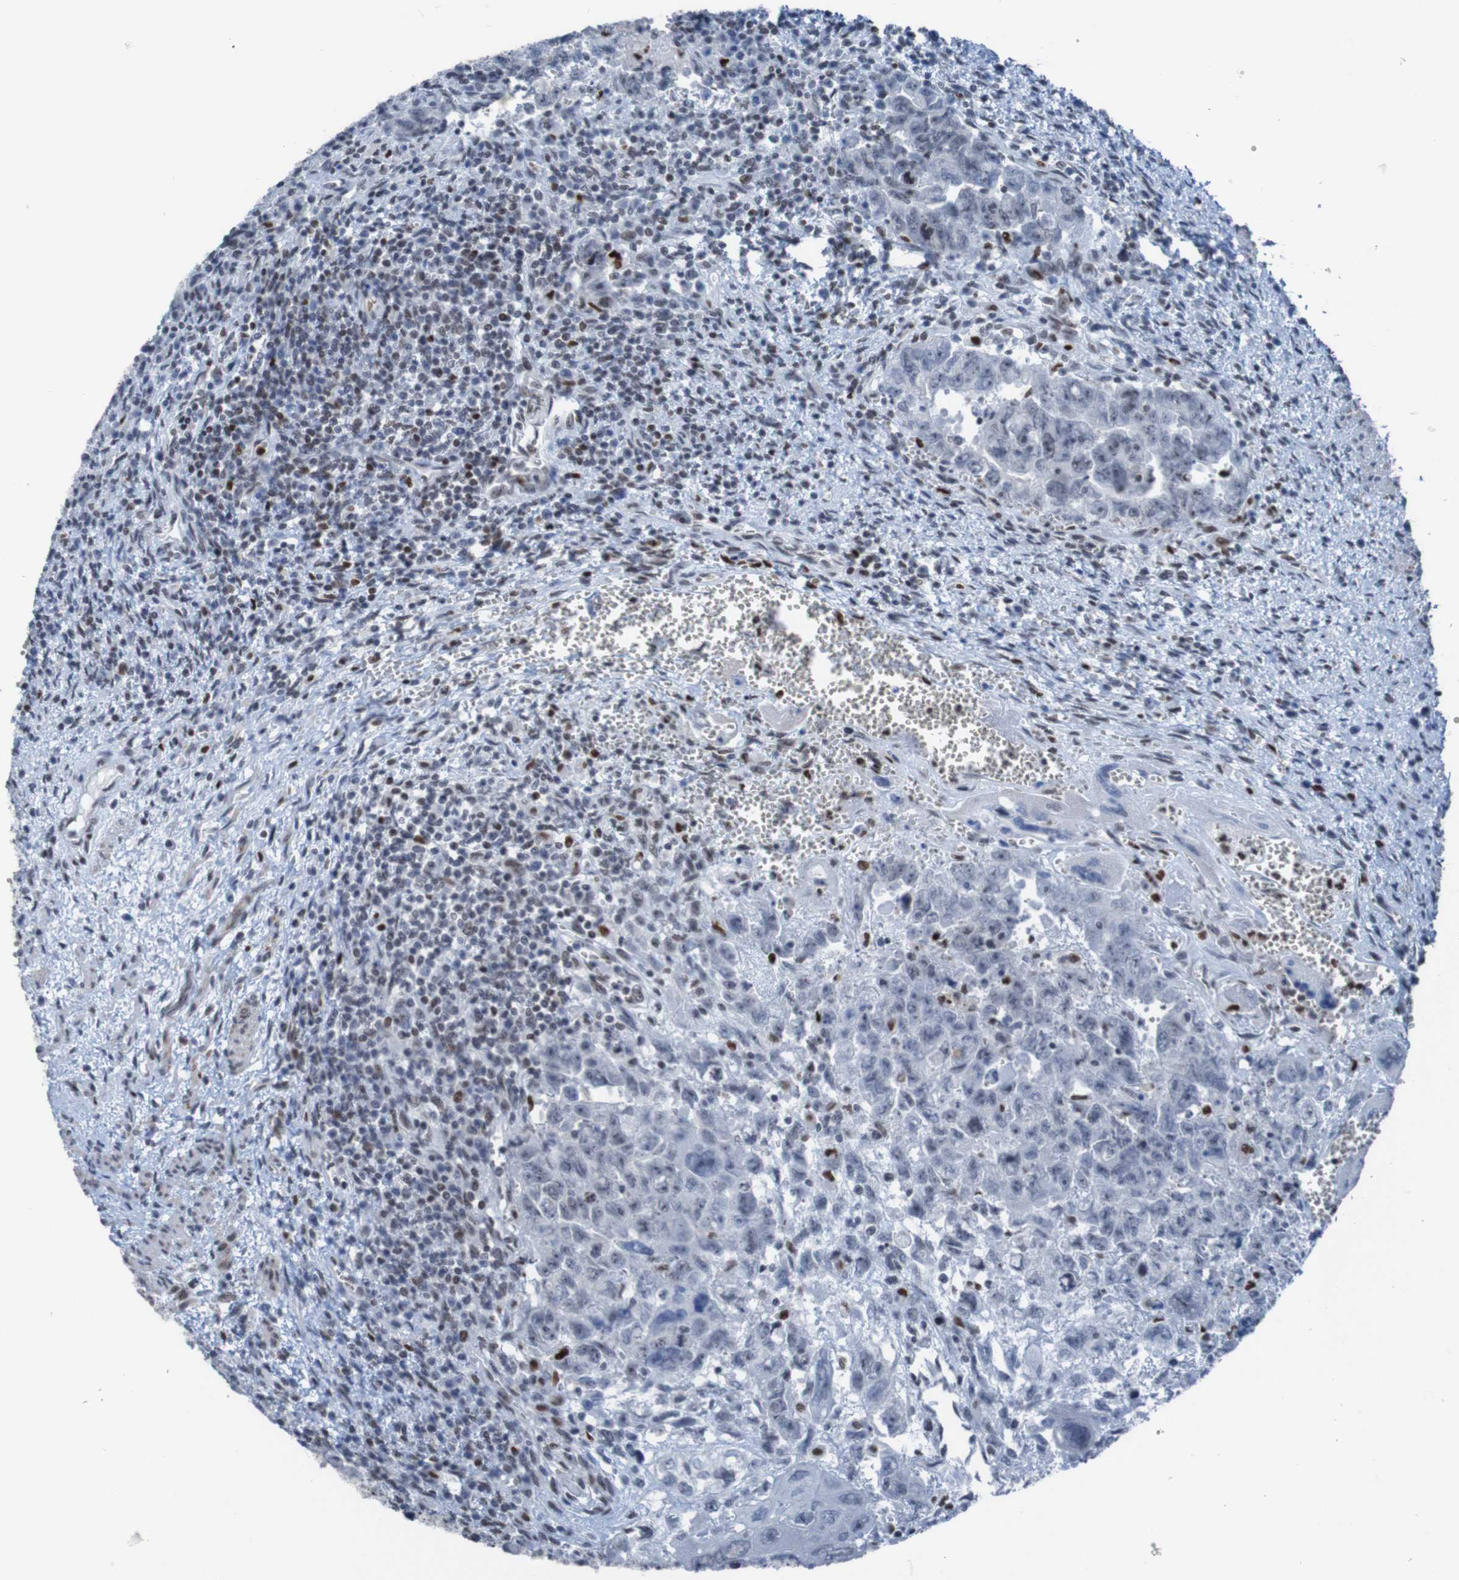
{"staining": {"intensity": "negative", "quantity": "none", "location": "none"}, "tissue": "testis cancer", "cell_type": "Tumor cells", "image_type": "cancer", "snomed": [{"axis": "morphology", "description": "Carcinoma, Embryonal, NOS"}, {"axis": "topography", "description": "Testis"}], "caption": "The immunohistochemistry micrograph has no significant staining in tumor cells of embryonal carcinoma (testis) tissue.", "gene": "PHF2", "patient": {"sex": "male", "age": 28}}